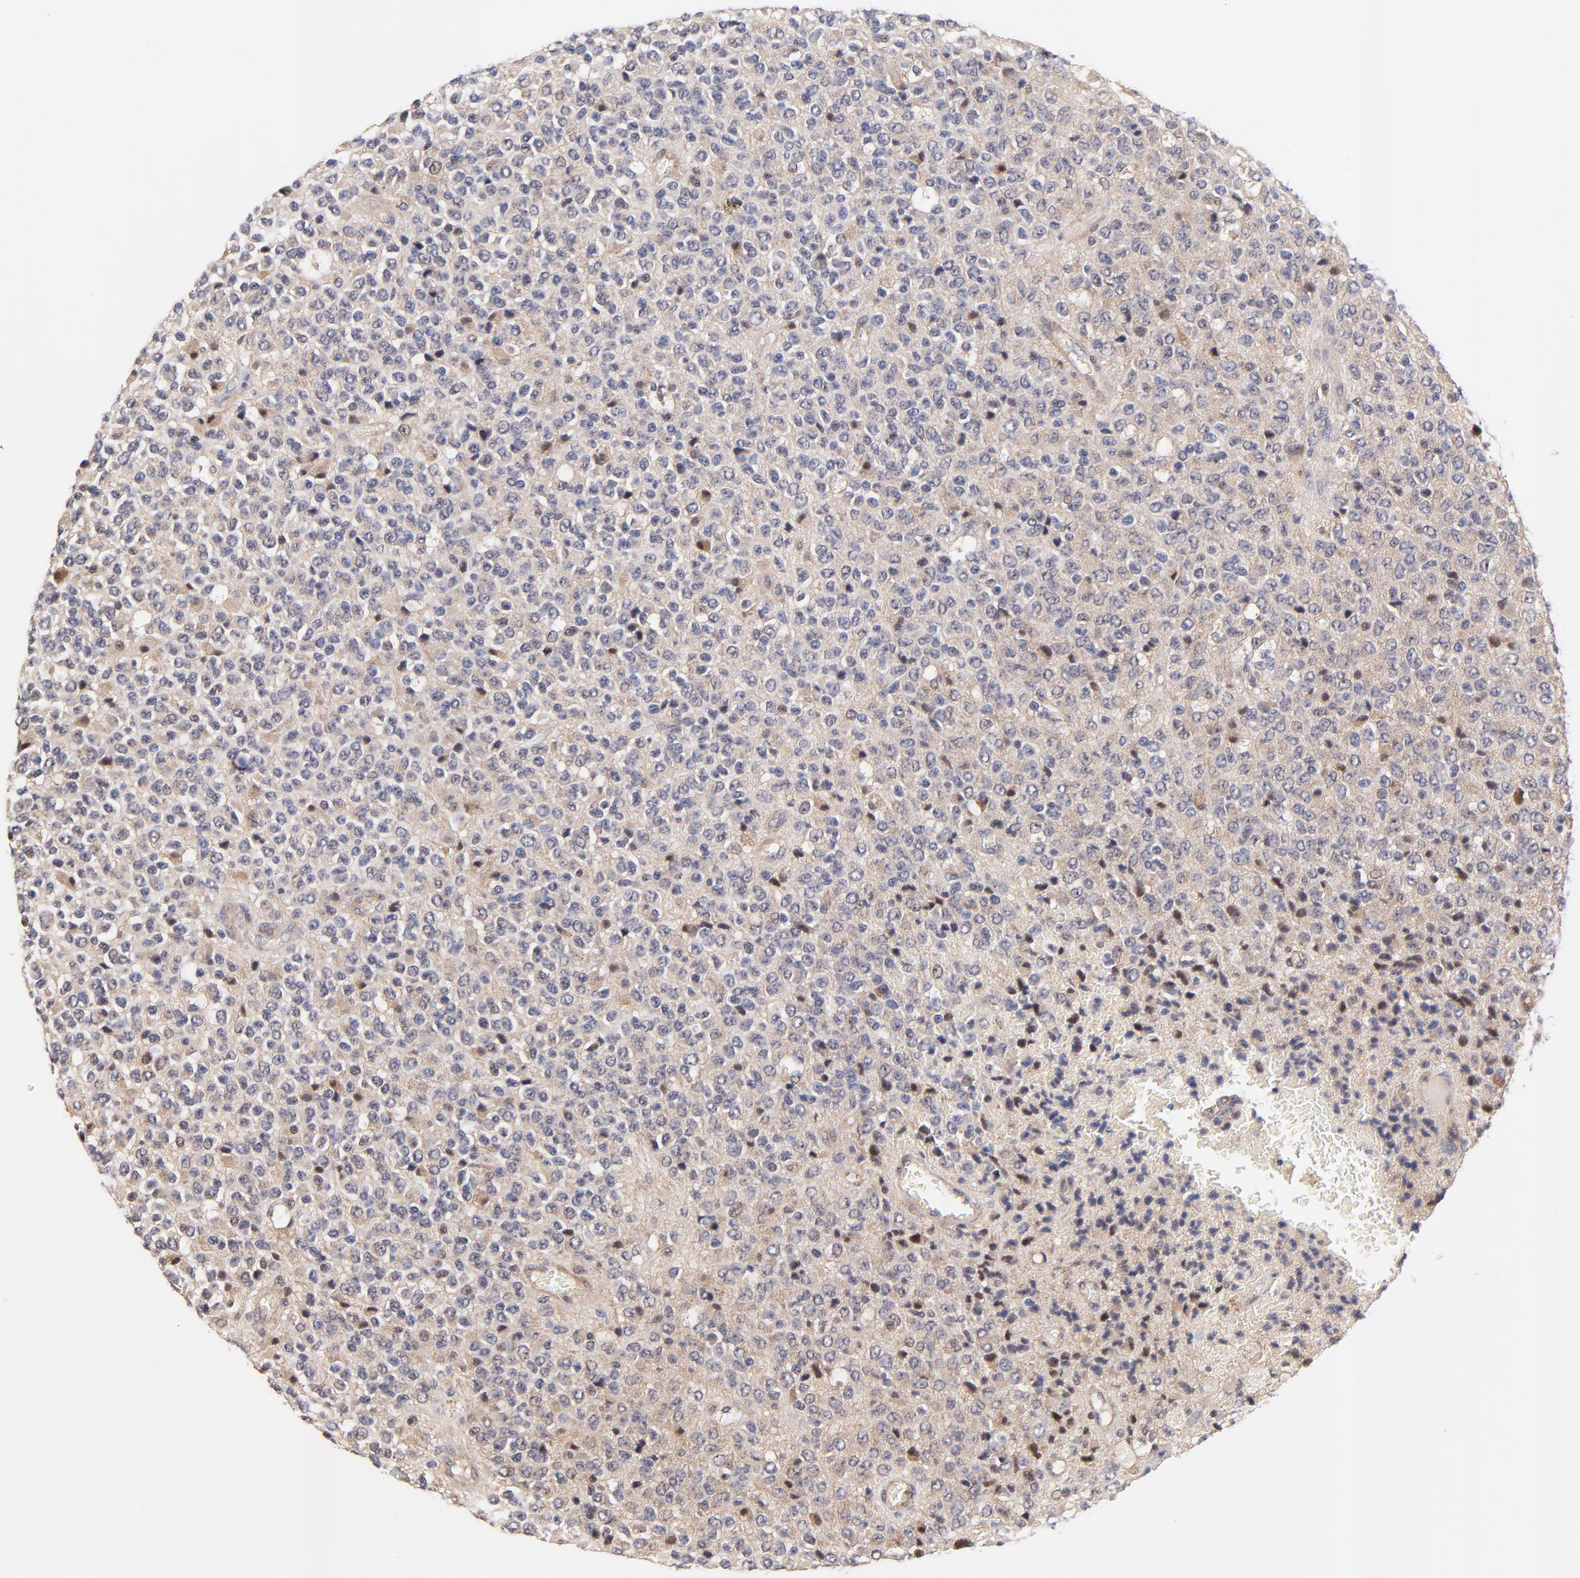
{"staining": {"intensity": "moderate", "quantity": "<25%", "location": "cytoplasmic/membranous,nuclear"}, "tissue": "glioma", "cell_type": "Tumor cells", "image_type": "cancer", "snomed": [{"axis": "morphology", "description": "Glioma, malignant, High grade"}, {"axis": "topography", "description": "pancreas cauda"}], "caption": "There is low levels of moderate cytoplasmic/membranous and nuclear positivity in tumor cells of malignant high-grade glioma, as demonstrated by immunohistochemical staining (brown color).", "gene": "TXNL1", "patient": {"sex": "male", "age": 60}}